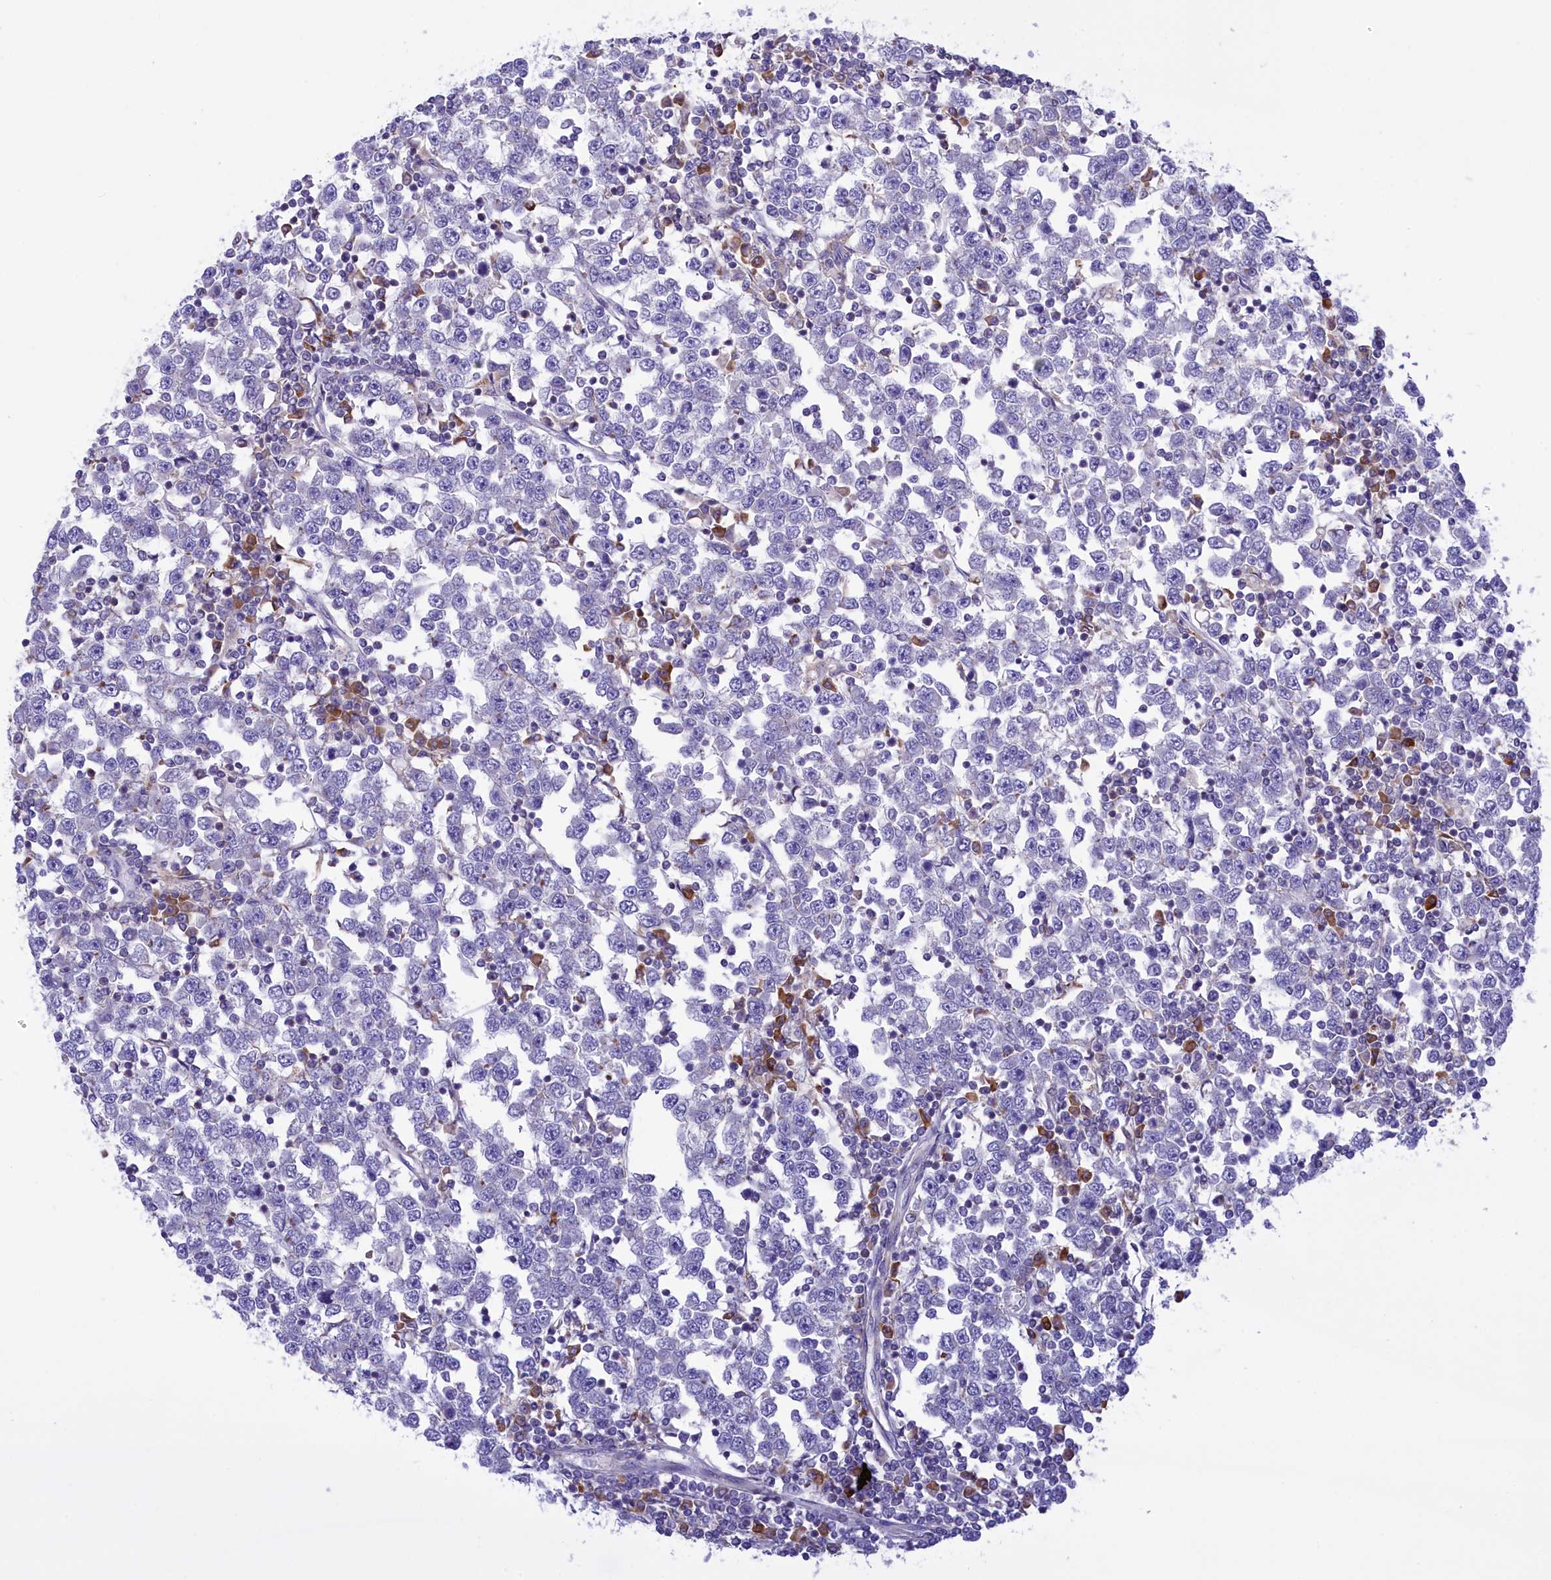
{"staining": {"intensity": "negative", "quantity": "none", "location": "none"}, "tissue": "testis cancer", "cell_type": "Tumor cells", "image_type": "cancer", "snomed": [{"axis": "morphology", "description": "Seminoma, NOS"}, {"axis": "topography", "description": "Testis"}], "caption": "Tumor cells are negative for brown protein staining in testis seminoma. (IHC, brightfield microscopy, high magnification).", "gene": "CORO7-PAM16", "patient": {"sex": "male", "age": 65}}